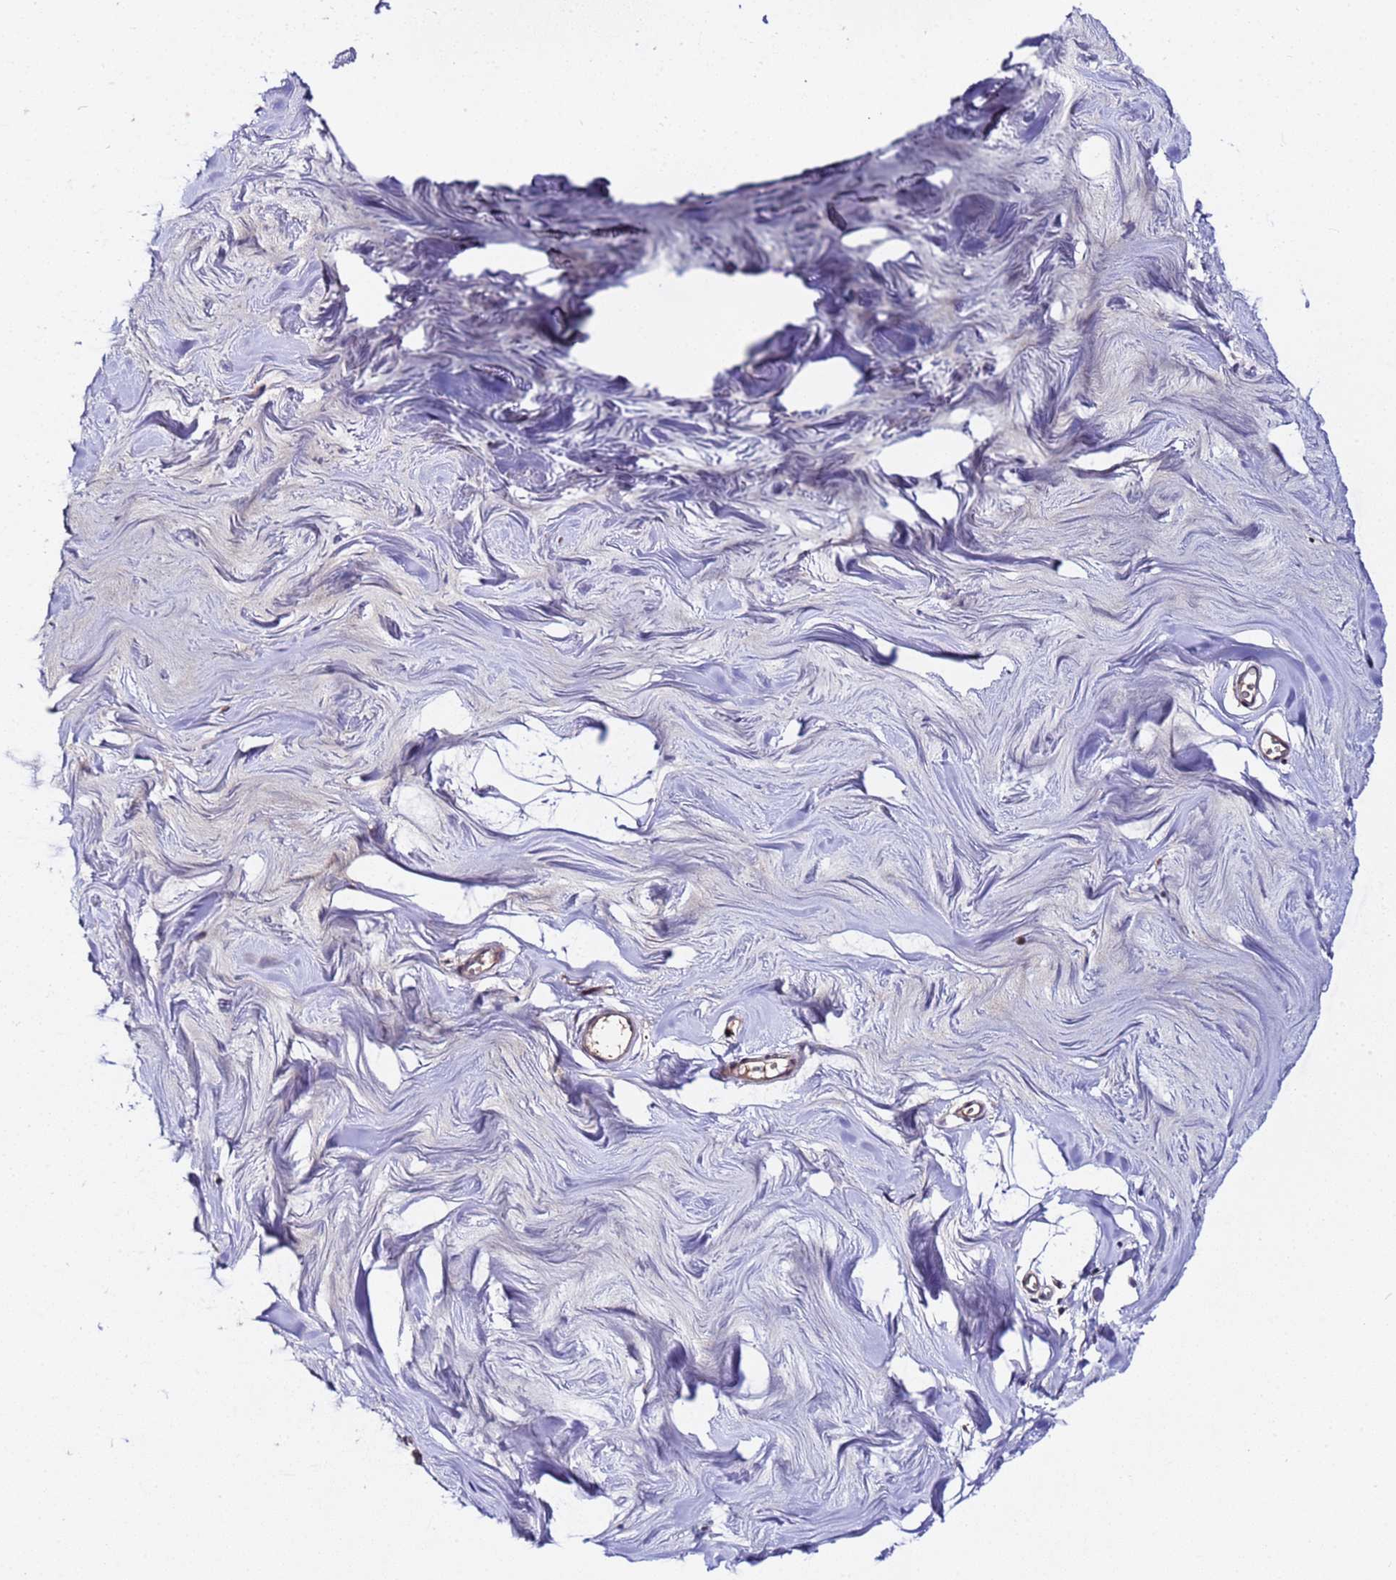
{"staining": {"intensity": "negative", "quantity": "none", "location": "none"}, "tissue": "breast", "cell_type": "Adipocytes", "image_type": "normal", "snomed": [{"axis": "morphology", "description": "Normal tissue, NOS"}, {"axis": "topography", "description": "Breast"}], "caption": "An image of human breast is negative for staining in adipocytes. The staining was performed using DAB (3,3'-diaminobenzidine) to visualize the protein expression in brown, while the nuclei were stained in blue with hematoxylin (Magnification: 20x).", "gene": "WNK4", "patient": {"sex": "female", "age": 27}}